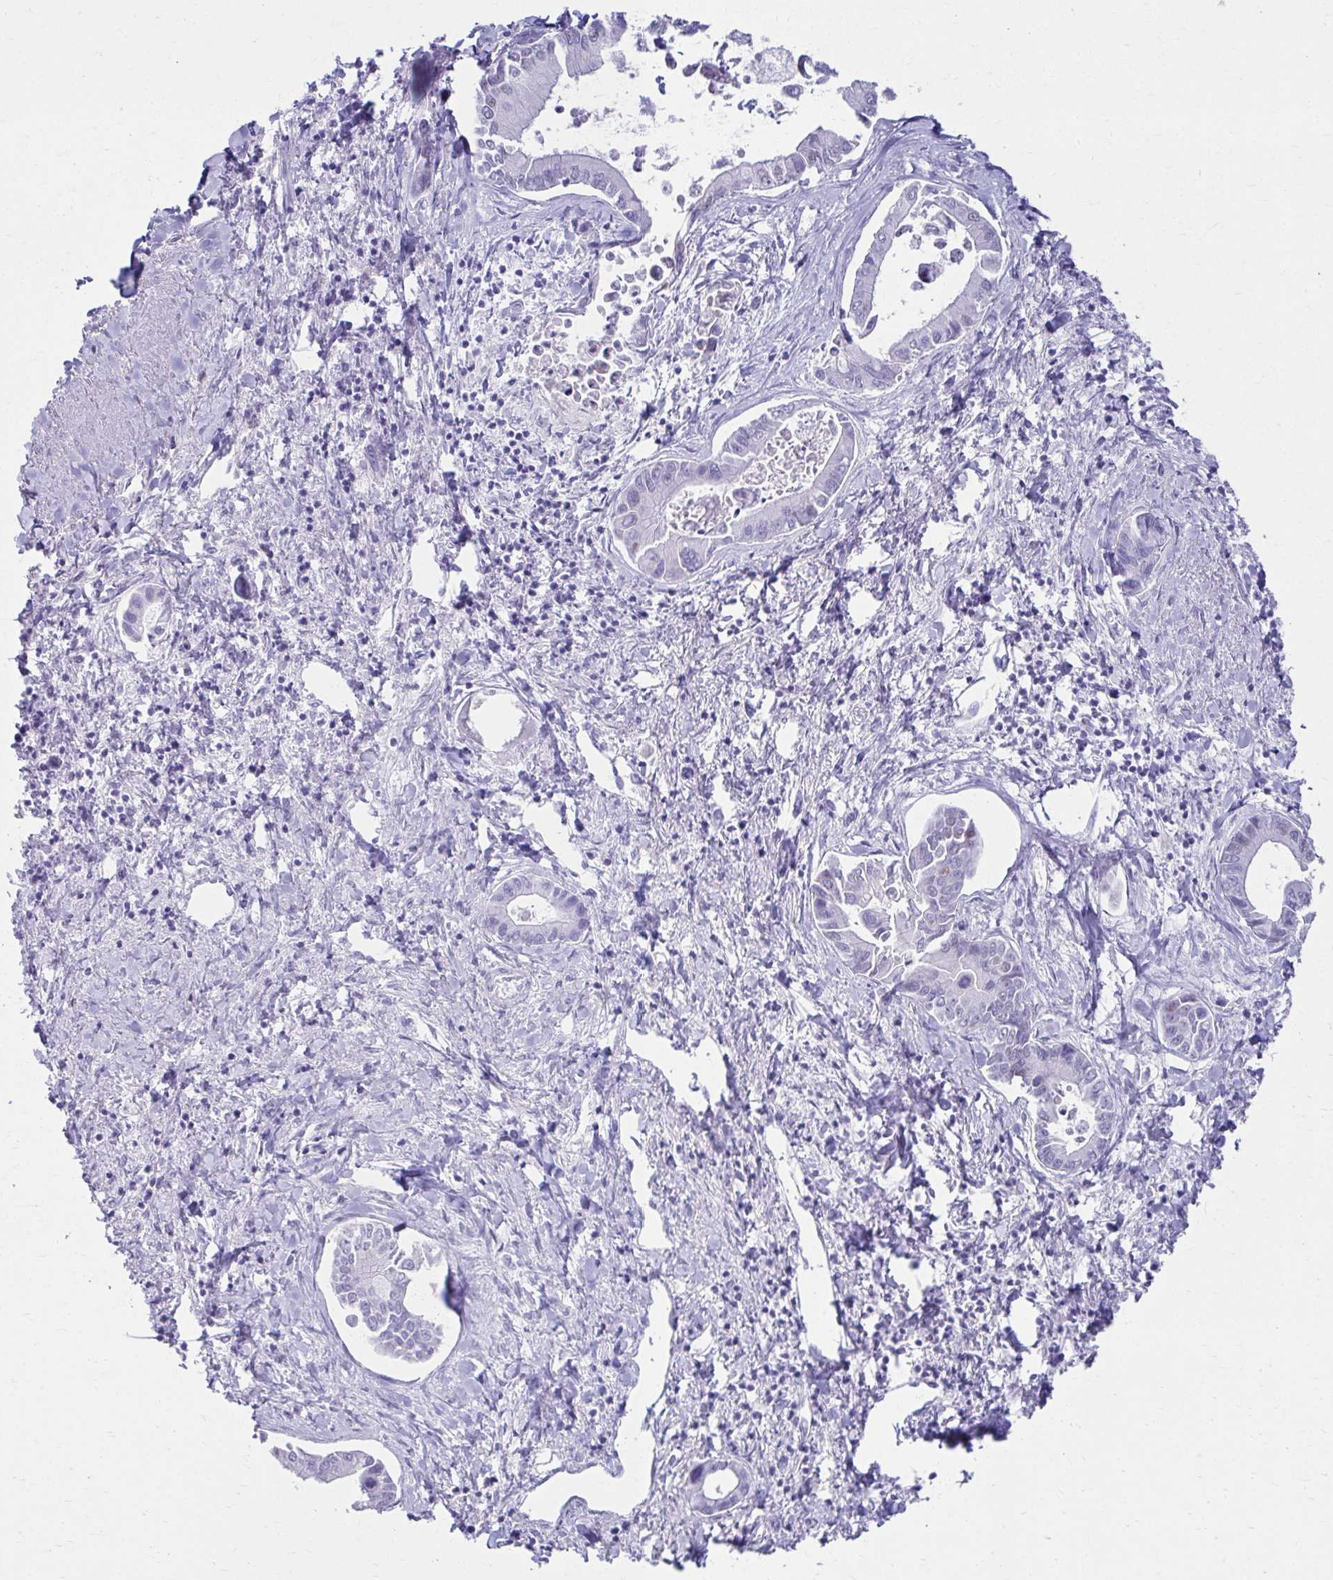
{"staining": {"intensity": "negative", "quantity": "none", "location": "none"}, "tissue": "liver cancer", "cell_type": "Tumor cells", "image_type": "cancer", "snomed": [{"axis": "morphology", "description": "Cholangiocarcinoma"}, {"axis": "topography", "description": "Liver"}], "caption": "DAB (3,3'-diaminobenzidine) immunohistochemical staining of human liver cancer (cholangiocarcinoma) shows no significant staining in tumor cells.", "gene": "ATP4B", "patient": {"sex": "male", "age": 66}}